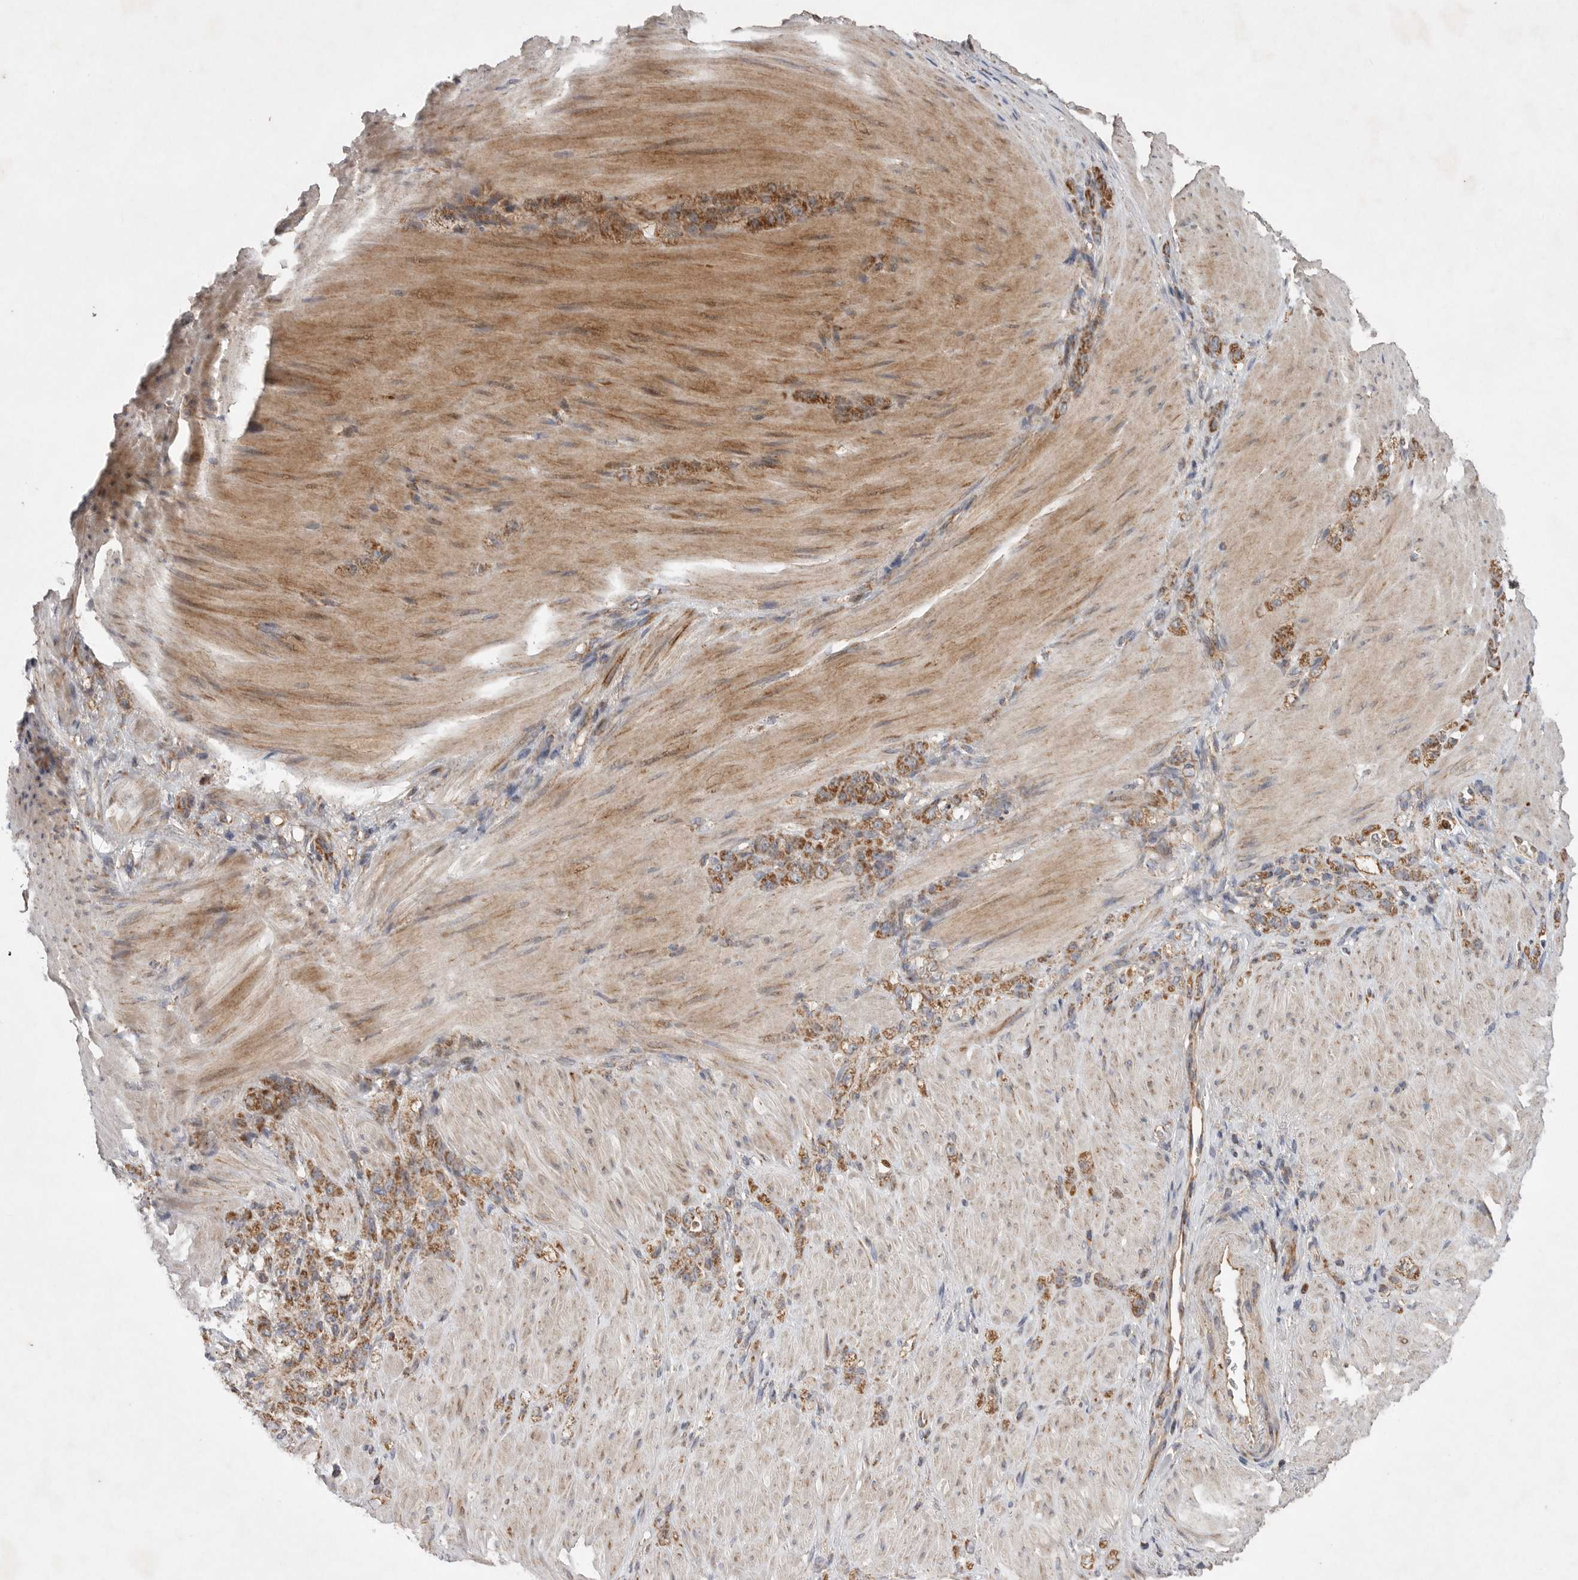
{"staining": {"intensity": "moderate", "quantity": ">75%", "location": "cytoplasmic/membranous"}, "tissue": "stomach cancer", "cell_type": "Tumor cells", "image_type": "cancer", "snomed": [{"axis": "morphology", "description": "Normal tissue, NOS"}, {"axis": "morphology", "description": "Adenocarcinoma, NOS"}, {"axis": "topography", "description": "Stomach"}], "caption": "Immunohistochemical staining of human stomach cancer displays moderate cytoplasmic/membranous protein expression in approximately >75% of tumor cells.", "gene": "KIF21B", "patient": {"sex": "male", "age": 82}}